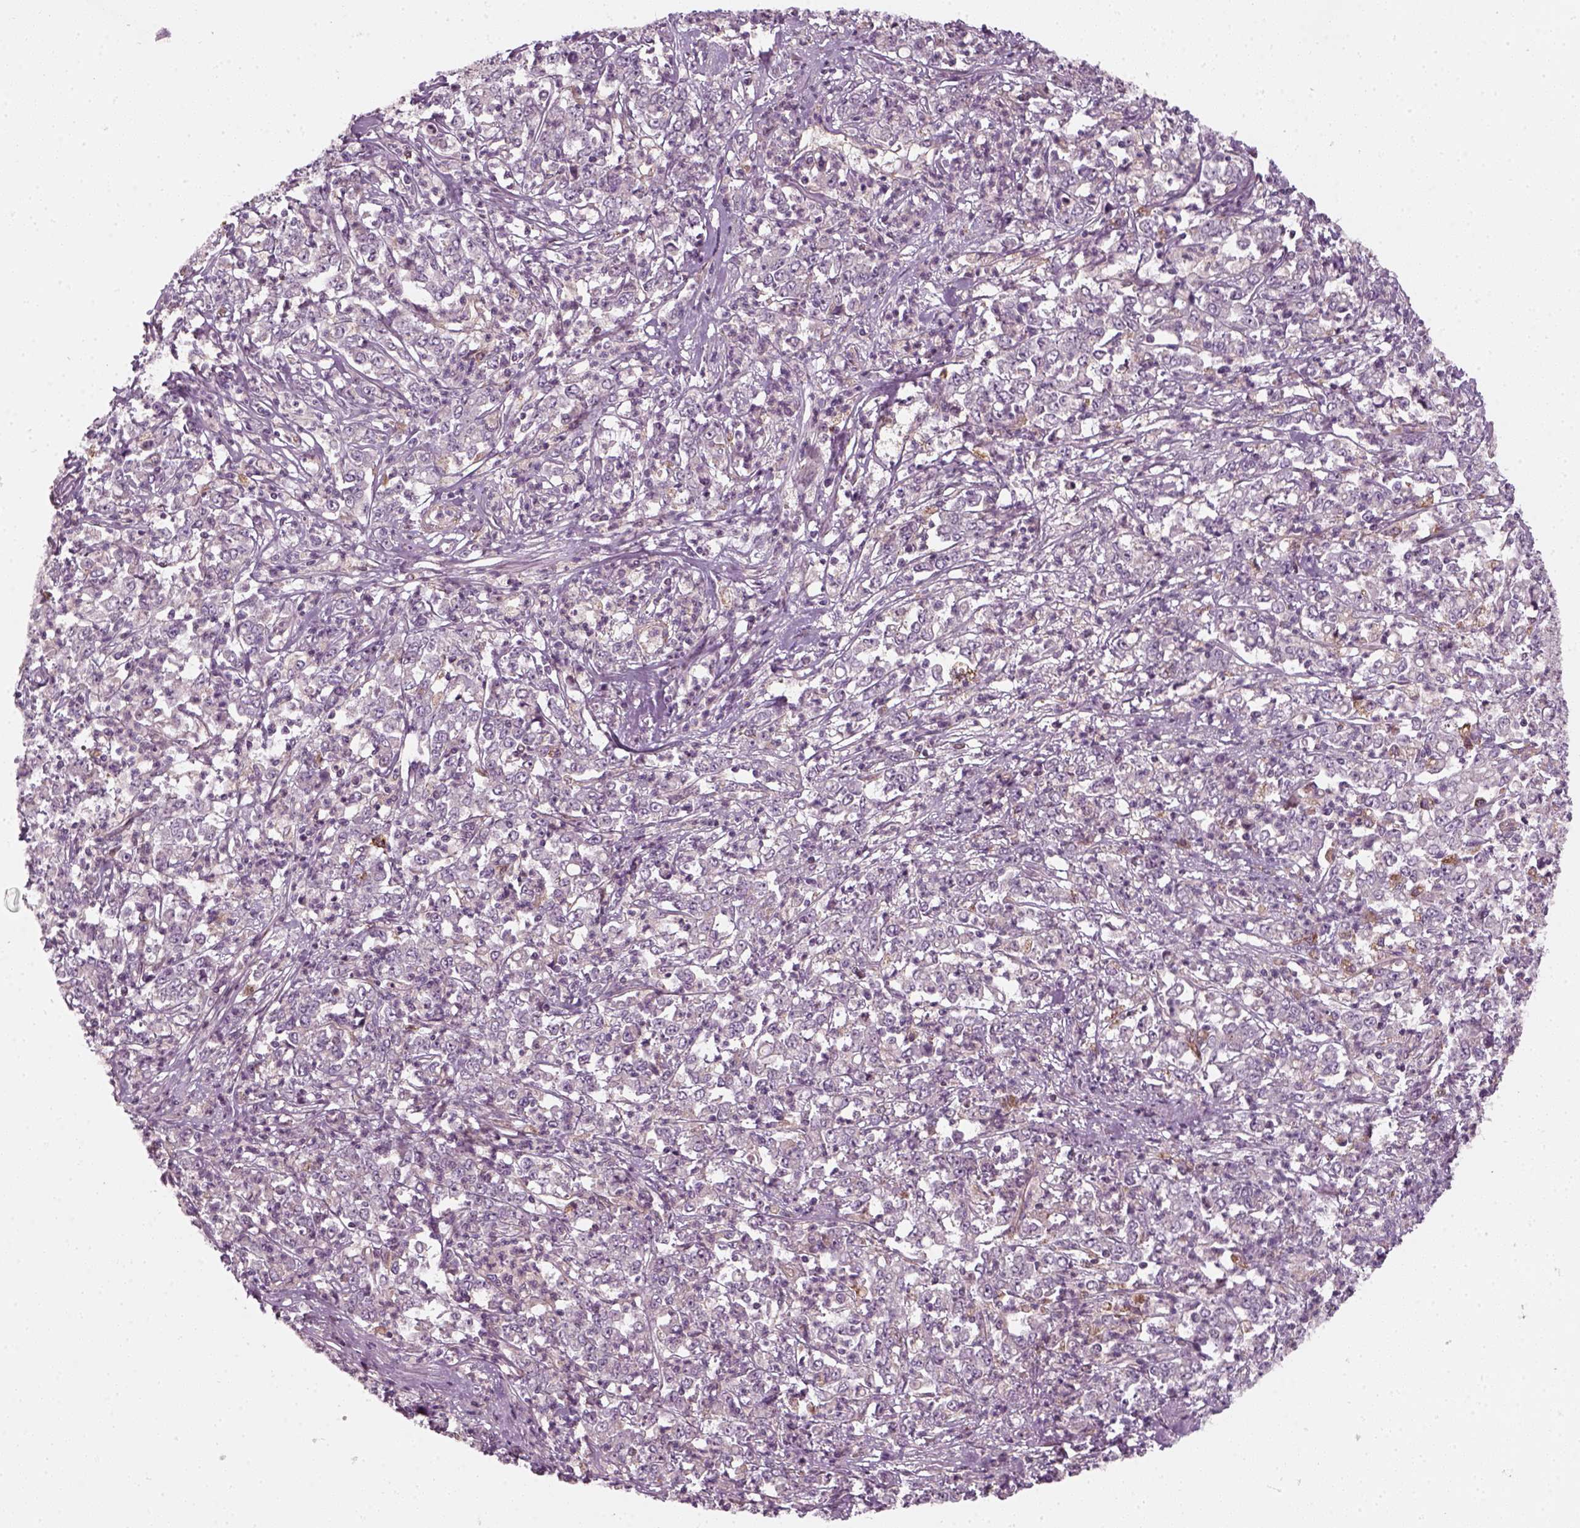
{"staining": {"intensity": "negative", "quantity": "none", "location": "none"}, "tissue": "stomach cancer", "cell_type": "Tumor cells", "image_type": "cancer", "snomed": [{"axis": "morphology", "description": "Adenocarcinoma, NOS"}, {"axis": "topography", "description": "Stomach, lower"}], "caption": "There is no significant staining in tumor cells of adenocarcinoma (stomach).", "gene": "DNASE1L1", "patient": {"sex": "female", "age": 71}}